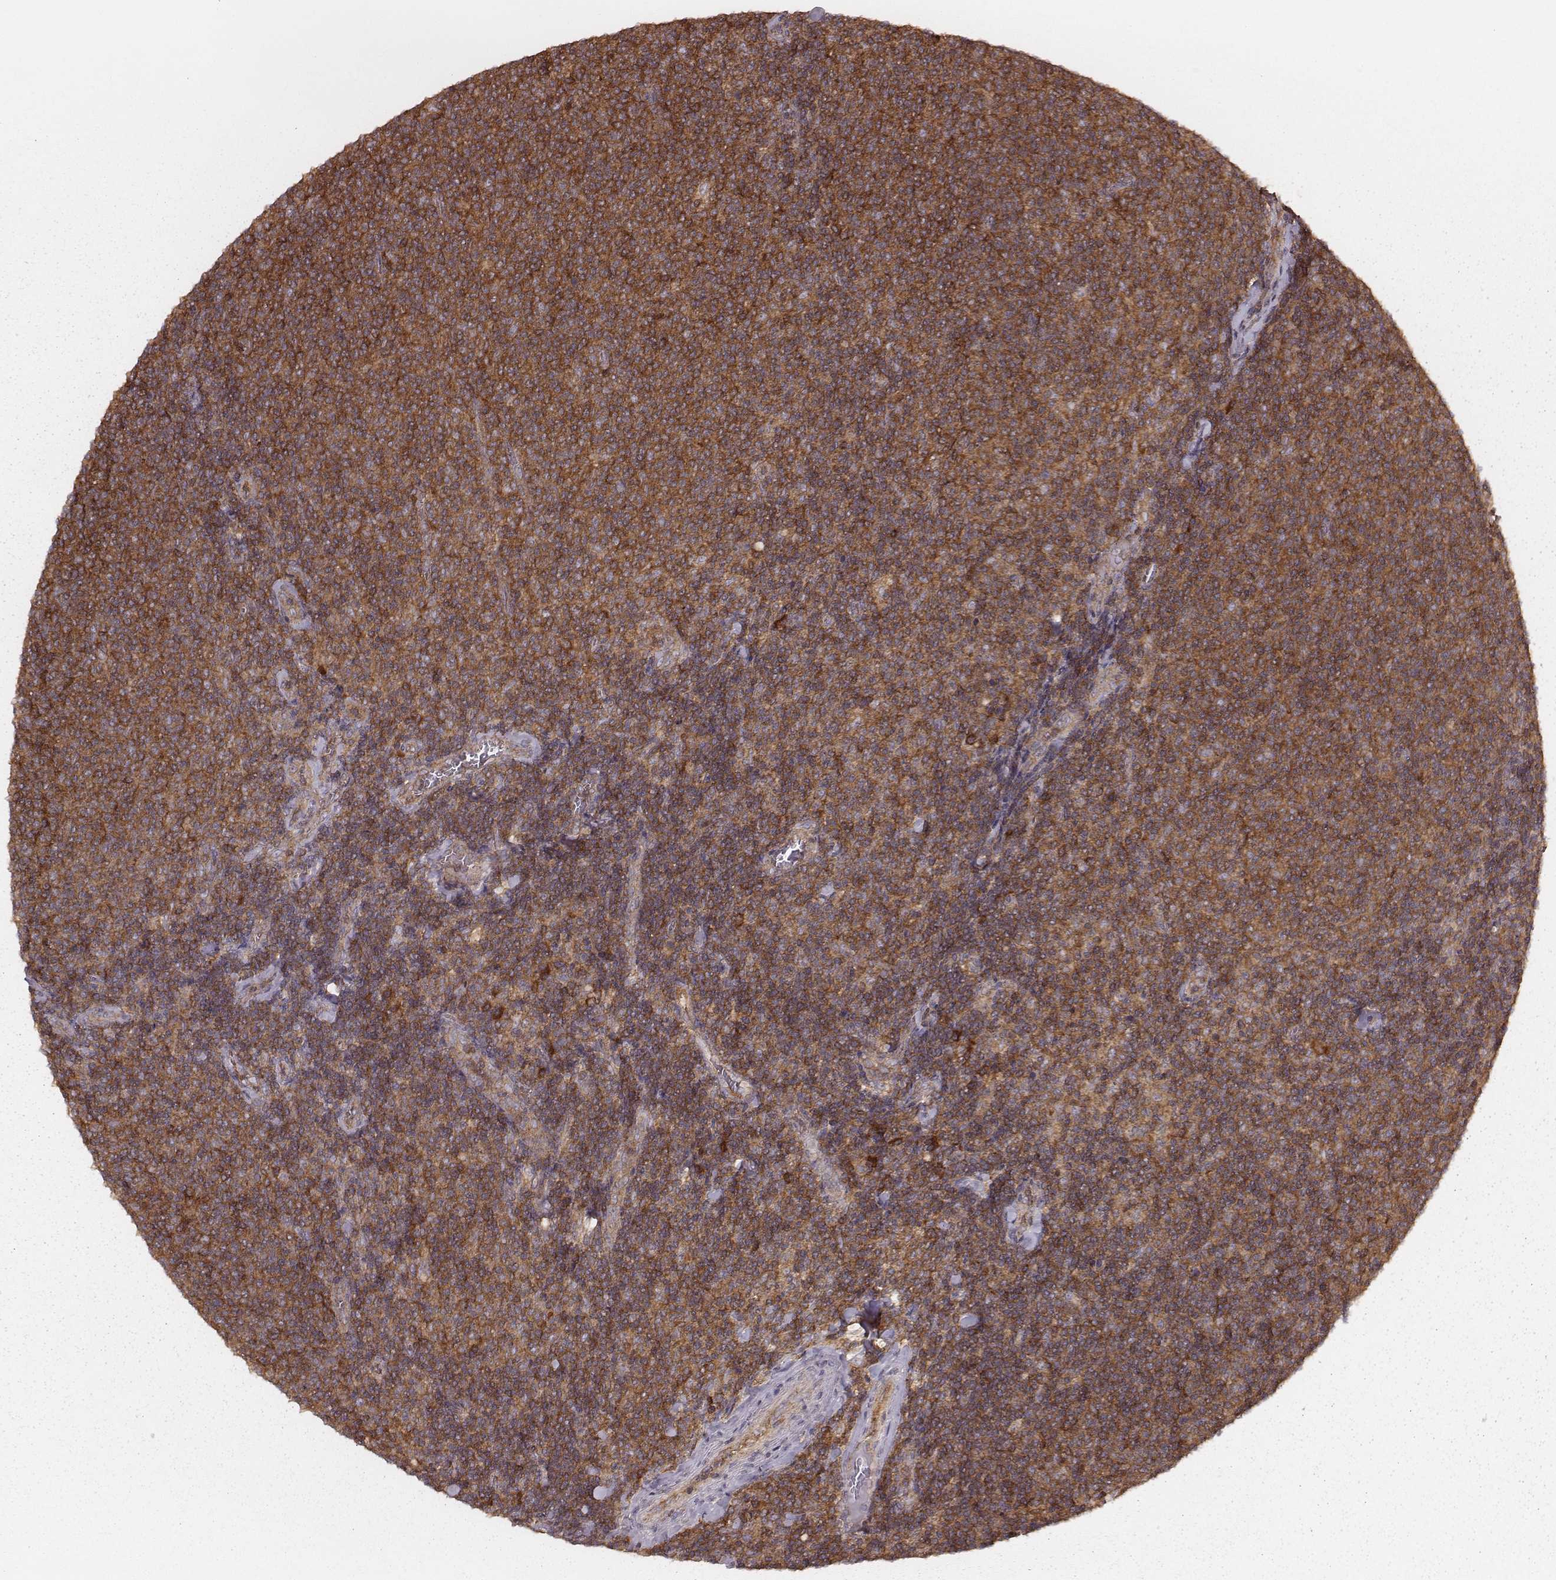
{"staining": {"intensity": "strong", "quantity": ">75%", "location": "cytoplasmic/membranous"}, "tissue": "lymphoma", "cell_type": "Tumor cells", "image_type": "cancer", "snomed": [{"axis": "morphology", "description": "Malignant lymphoma, non-Hodgkin's type, Low grade"}, {"axis": "topography", "description": "Lymph node"}], "caption": "High-magnification brightfield microscopy of lymphoma stained with DAB (brown) and counterstained with hematoxylin (blue). tumor cells exhibit strong cytoplasmic/membranous positivity is present in about>75% of cells.", "gene": "CARS1", "patient": {"sex": "male", "age": 52}}